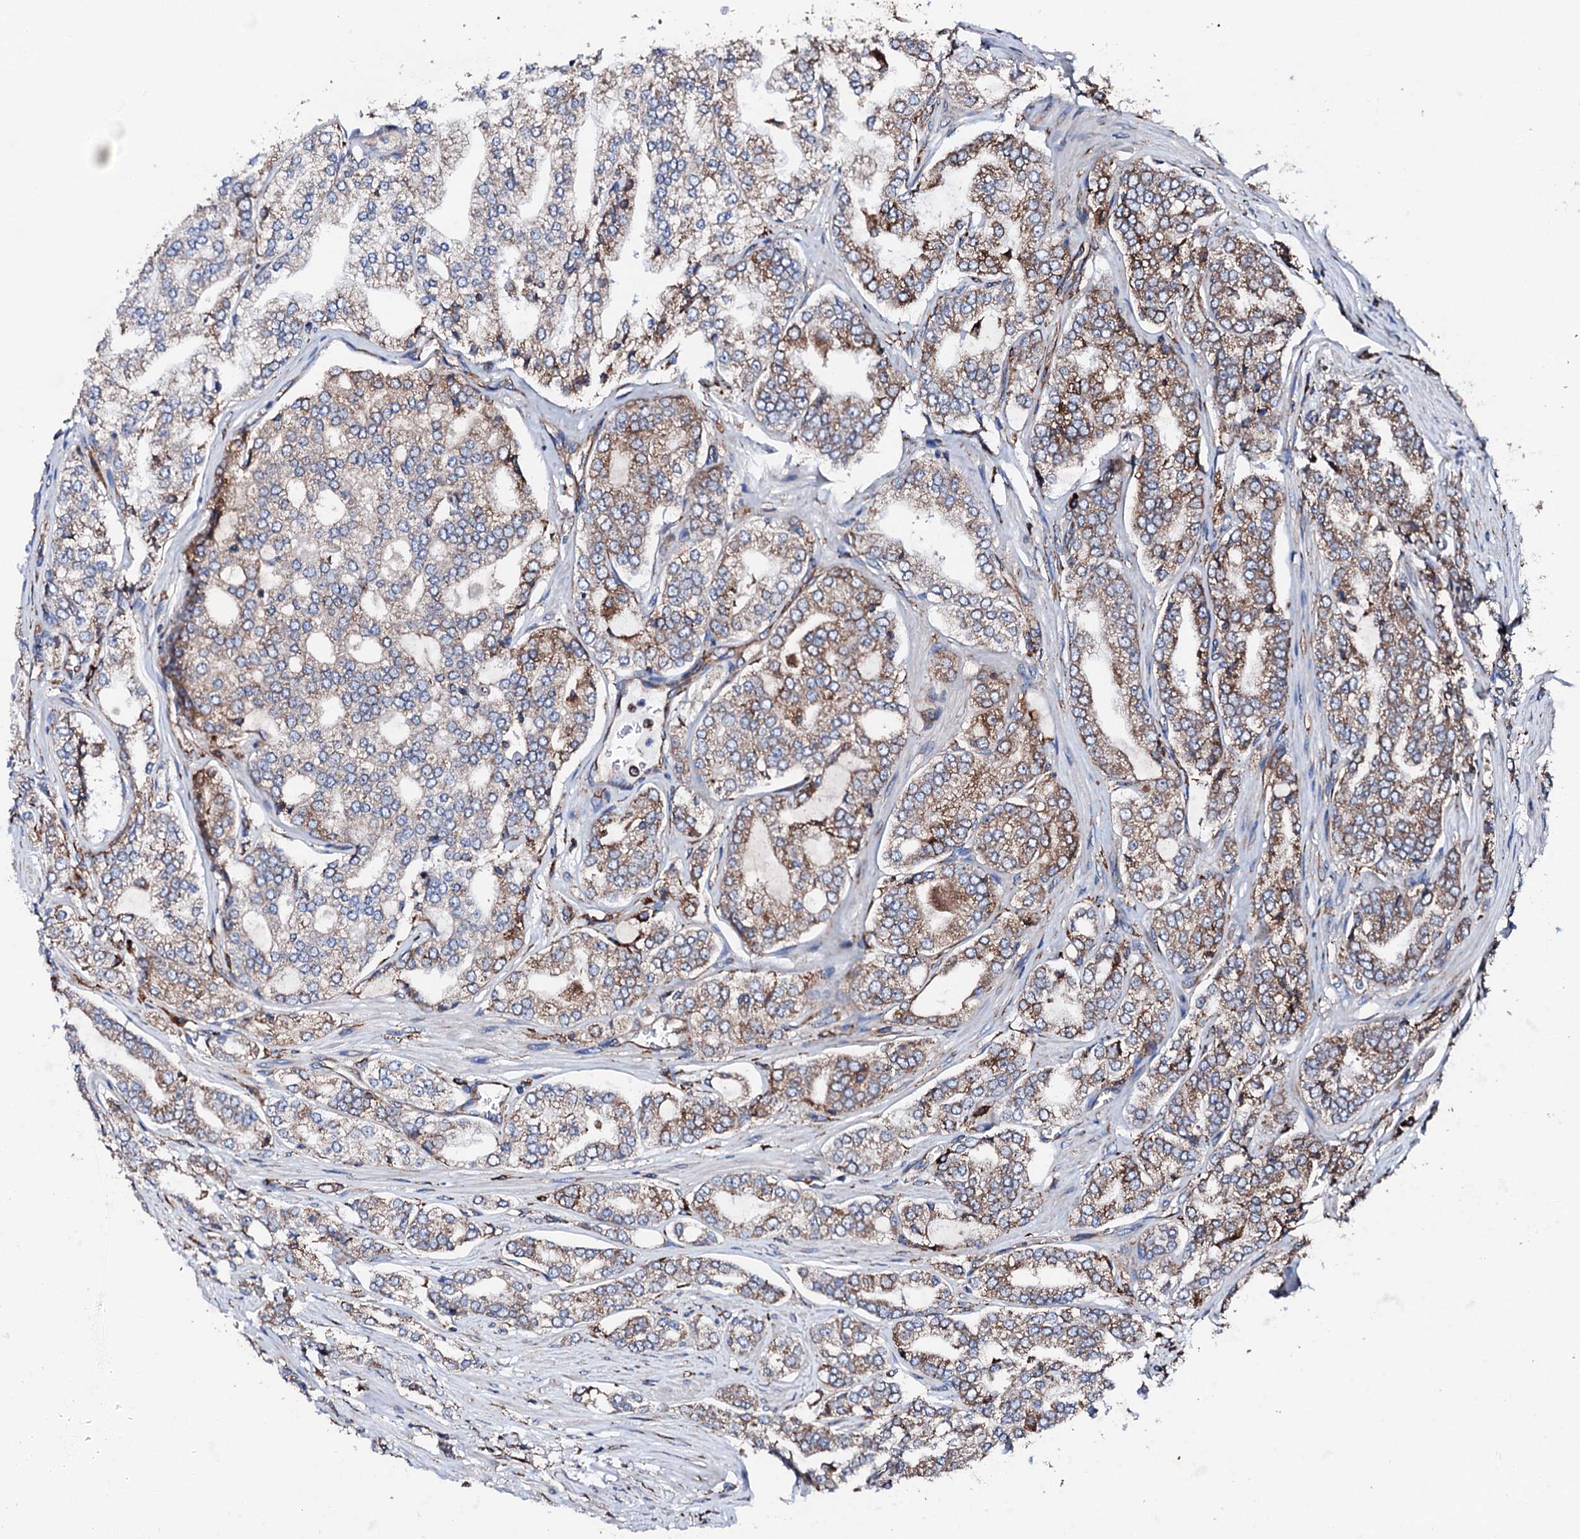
{"staining": {"intensity": "moderate", "quantity": "25%-75%", "location": "cytoplasmic/membranous"}, "tissue": "prostate cancer", "cell_type": "Tumor cells", "image_type": "cancer", "snomed": [{"axis": "morphology", "description": "Adenocarcinoma, High grade"}, {"axis": "topography", "description": "Prostate"}], "caption": "The immunohistochemical stain highlights moderate cytoplasmic/membranous staining in tumor cells of high-grade adenocarcinoma (prostate) tissue. The staining was performed using DAB, with brown indicating positive protein expression. Nuclei are stained blue with hematoxylin.", "gene": "AMDHD1", "patient": {"sex": "male", "age": 64}}